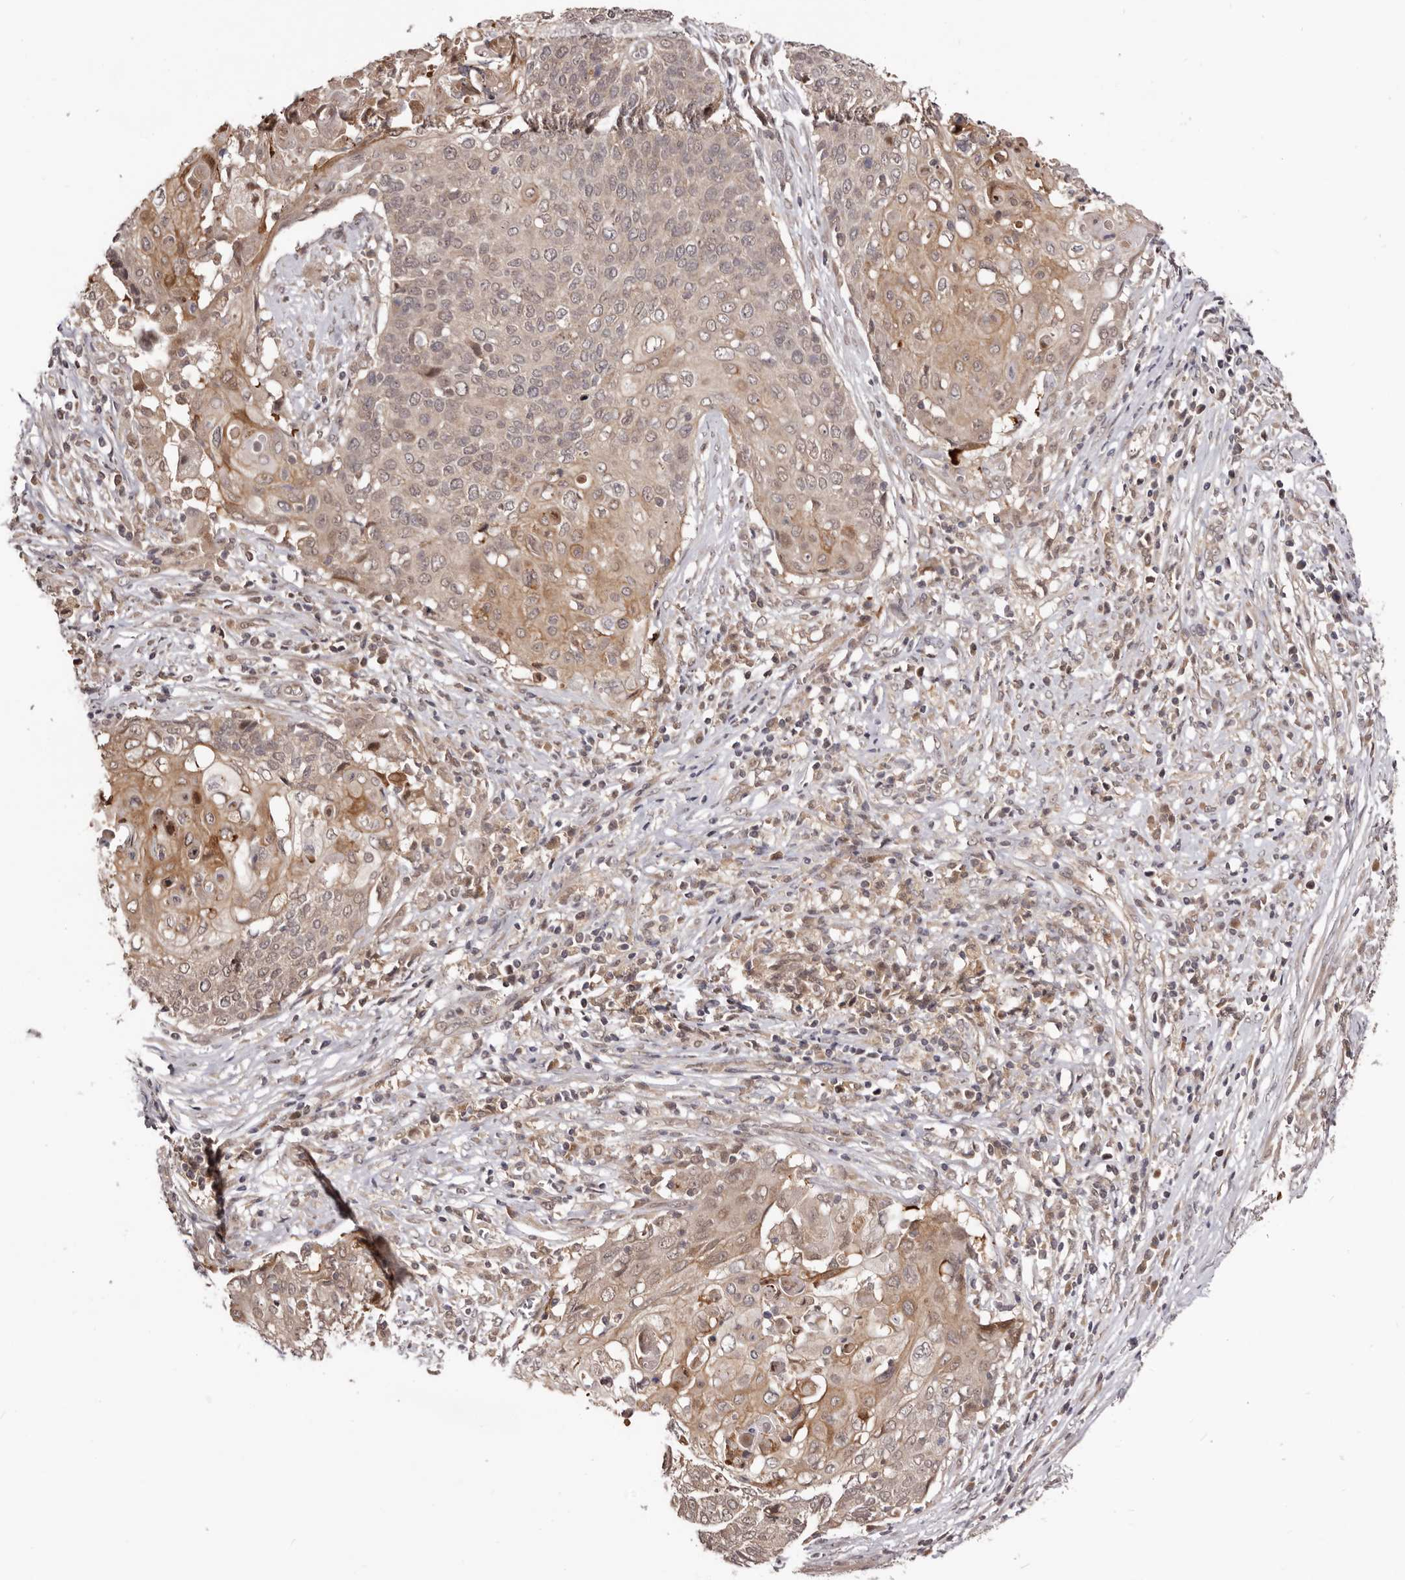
{"staining": {"intensity": "moderate", "quantity": "<25%", "location": "cytoplasmic/membranous"}, "tissue": "cervical cancer", "cell_type": "Tumor cells", "image_type": "cancer", "snomed": [{"axis": "morphology", "description": "Squamous cell carcinoma, NOS"}, {"axis": "topography", "description": "Cervix"}], "caption": "Tumor cells display low levels of moderate cytoplasmic/membranous staining in approximately <25% of cells in human cervical cancer.", "gene": "MDP1", "patient": {"sex": "female", "age": 39}}